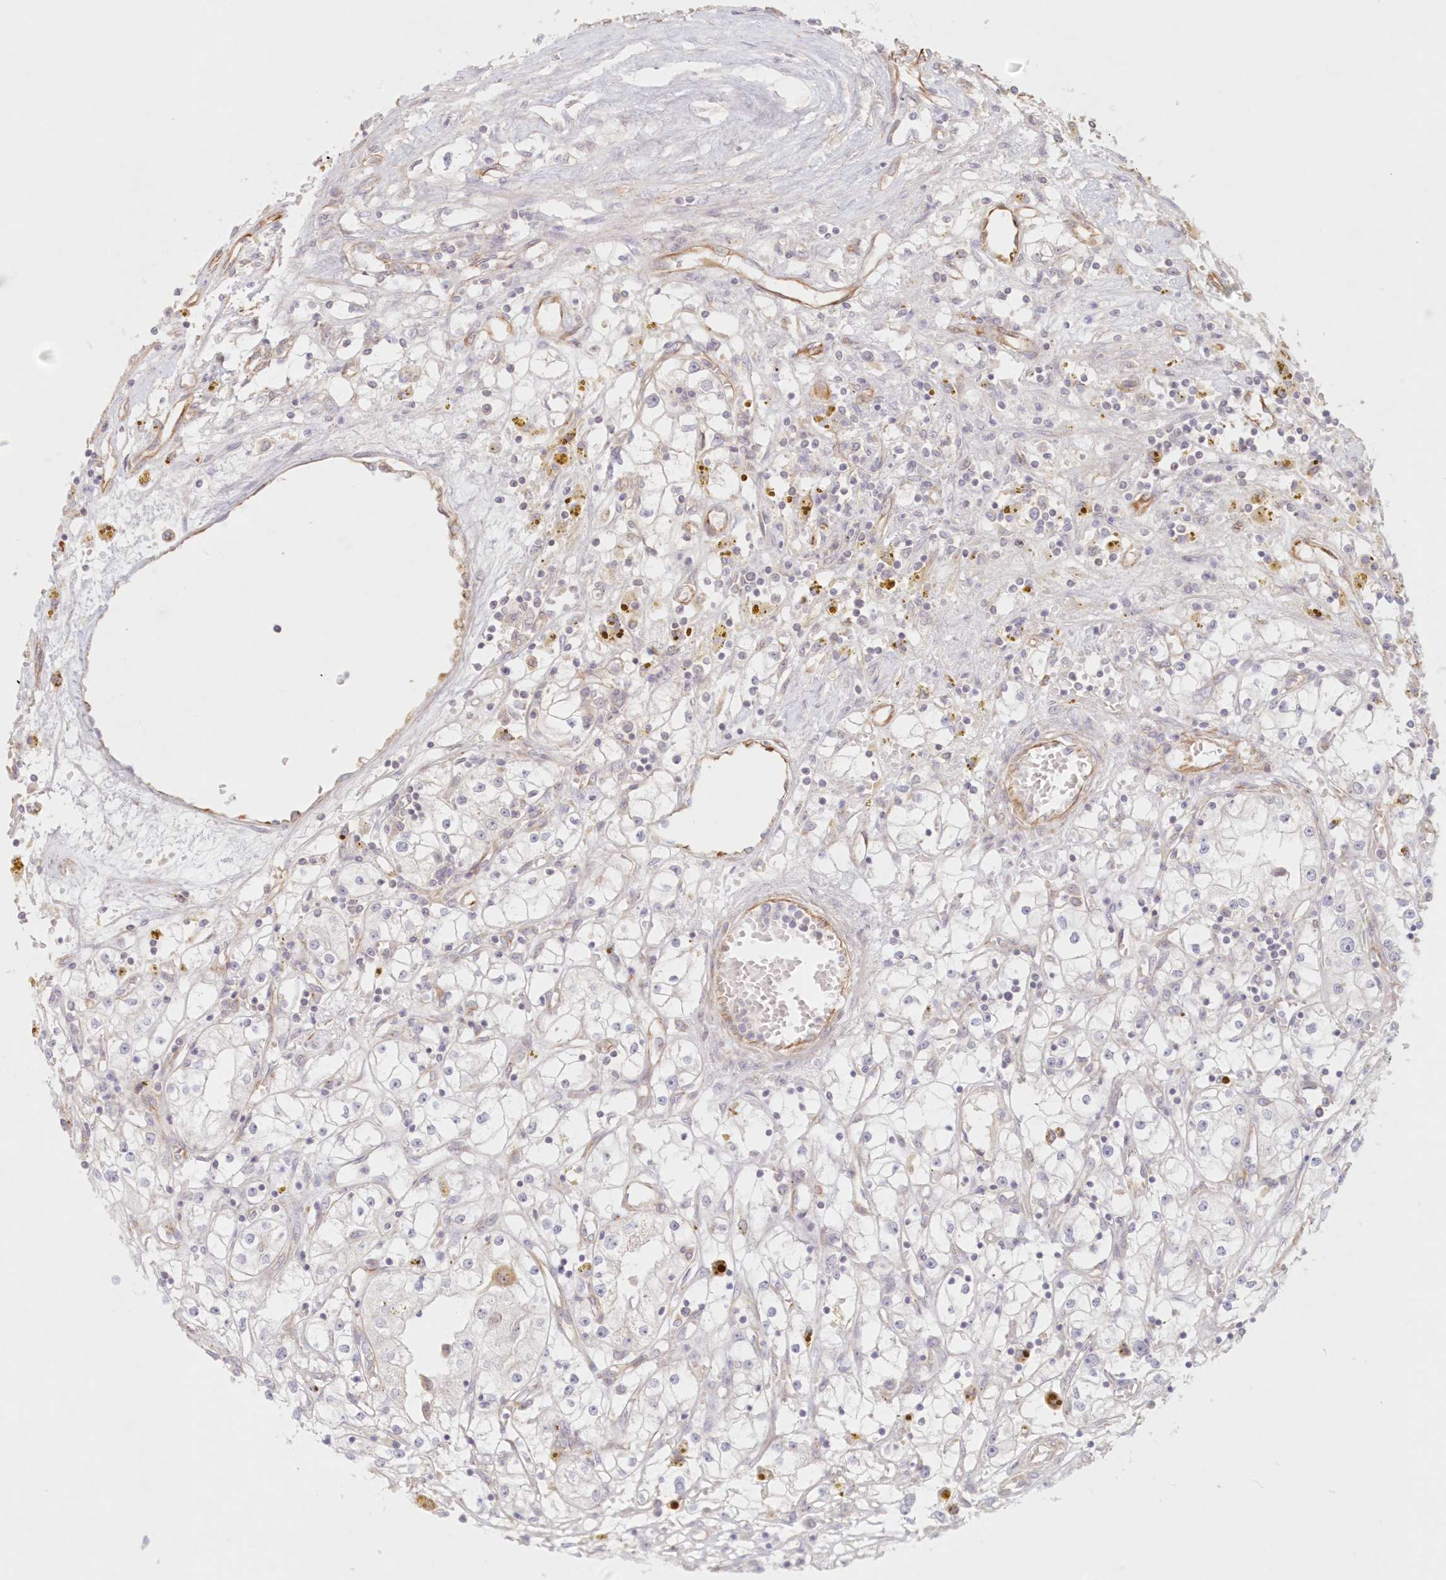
{"staining": {"intensity": "negative", "quantity": "none", "location": "none"}, "tissue": "renal cancer", "cell_type": "Tumor cells", "image_type": "cancer", "snomed": [{"axis": "morphology", "description": "Adenocarcinoma, NOS"}, {"axis": "topography", "description": "Kidney"}], "caption": "Histopathology image shows no significant protein staining in tumor cells of adenocarcinoma (renal).", "gene": "DMRTB1", "patient": {"sex": "male", "age": 56}}